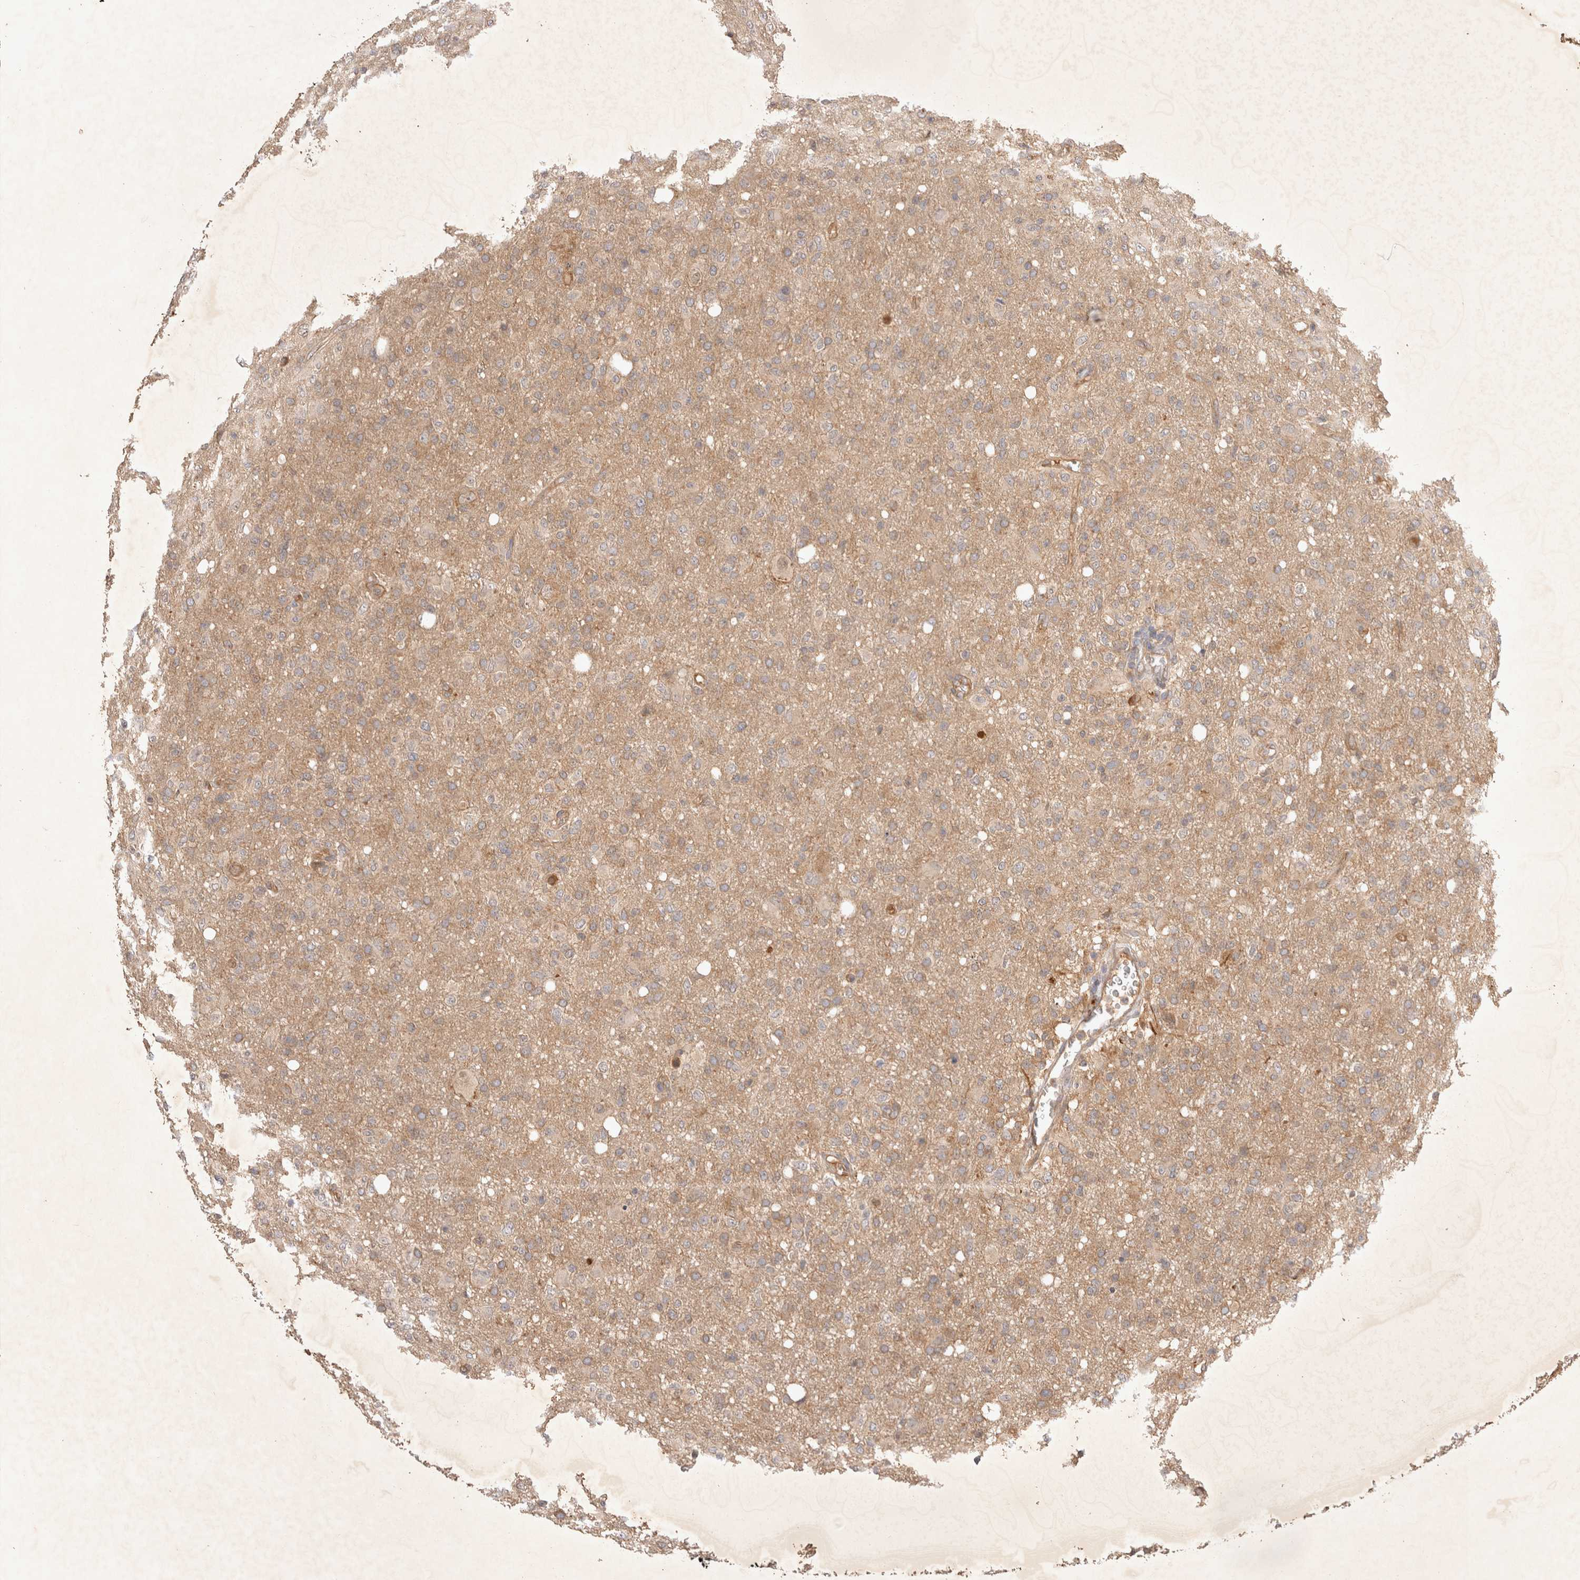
{"staining": {"intensity": "moderate", "quantity": ">75%", "location": "cytoplasmic/membranous"}, "tissue": "glioma", "cell_type": "Tumor cells", "image_type": "cancer", "snomed": [{"axis": "morphology", "description": "Glioma, malignant, High grade"}, {"axis": "topography", "description": "Brain"}], "caption": "The micrograph reveals a brown stain indicating the presence of a protein in the cytoplasmic/membranous of tumor cells in glioma.", "gene": "YES1", "patient": {"sex": "female", "age": 57}}